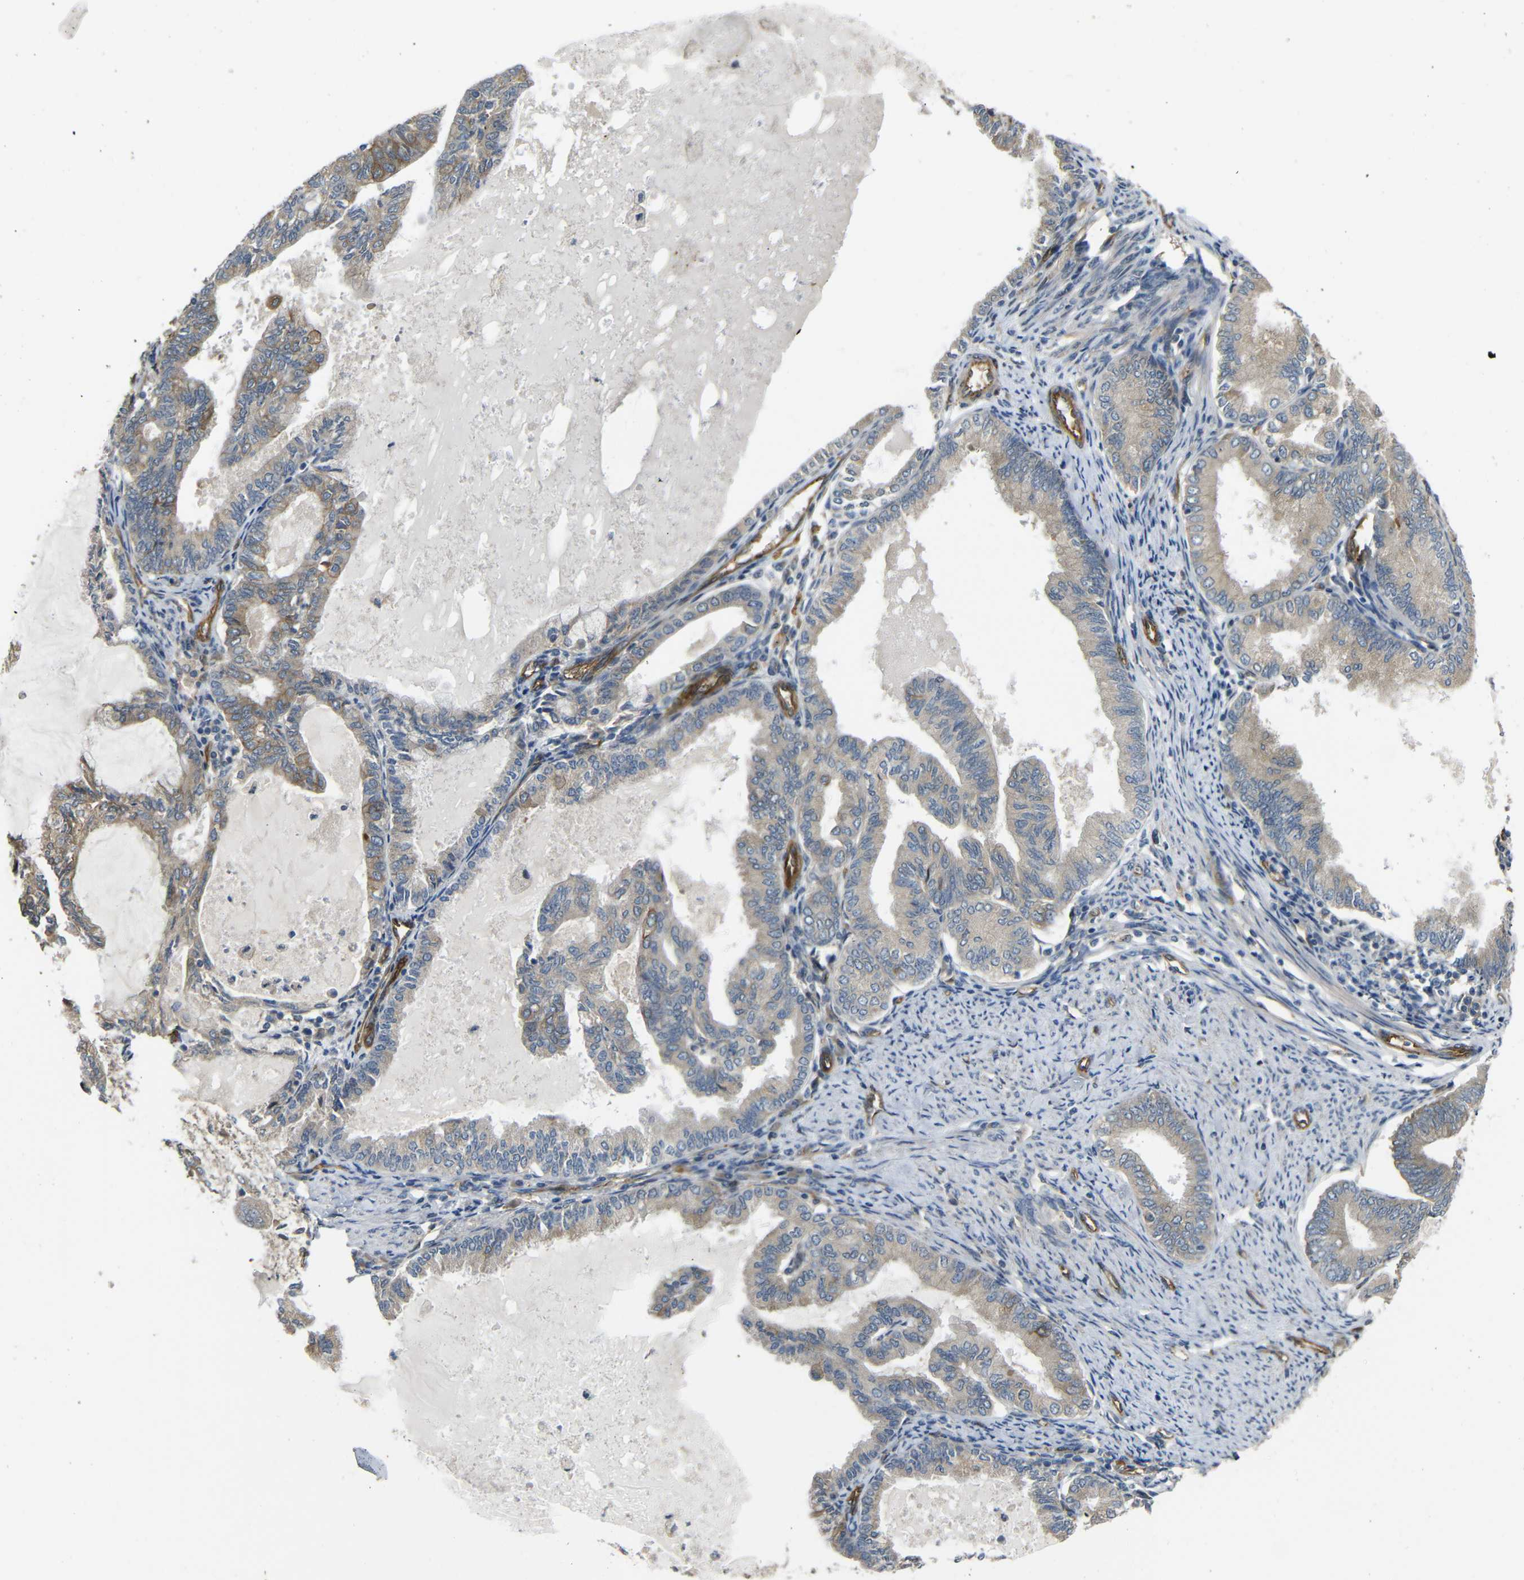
{"staining": {"intensity": "weak", "quantity": ">75%", "location": "cytoplasmic/membranous"}, "tissue": "endometrial cancer", "cell_type": "Tumor cells", "image_type": "cancer", "snomed": [{"axis": "morphology", "description": "Adenocarcinoma, NOS"}, {"axis": "topography", "description": "Endometrium"}], "caption": "Weak cytoplasmic/membranous staining for a protein is identified in about >75% of tumor cells of endometrial cancer using immunohistochemistry (IHC).", "gene": "RELL1", "patient": {"sex": "female", "age": 86}}